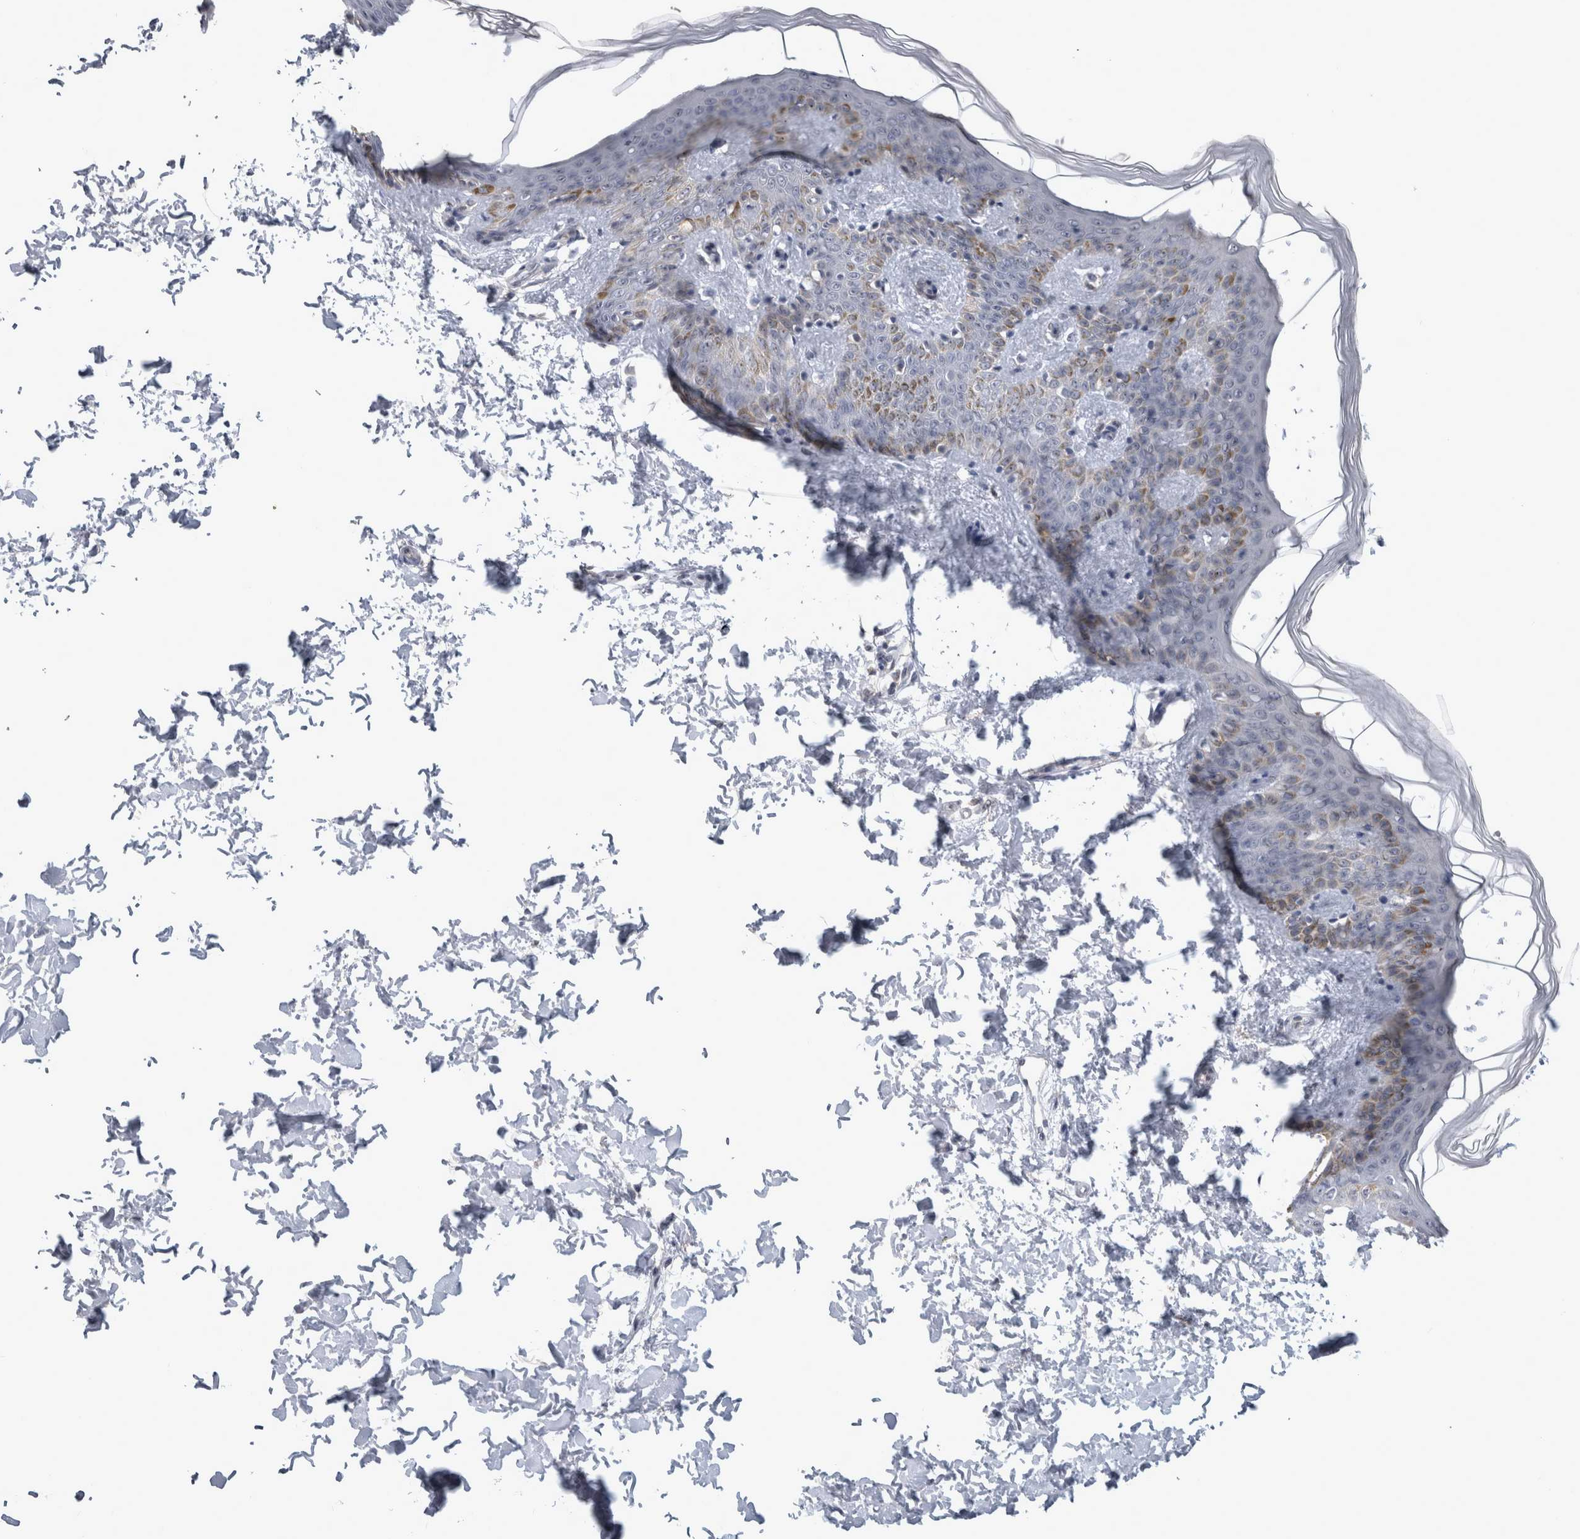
{"staining": {"intensity": "negative", "quantity": "none", "location": "none"}, "tissue": "skin", "cell_type": "Fibroblasts", "image_type": "normal", "snomed": [{"axis": "morphology", "description": "Normal tissue, NOS"}, {"axis": "morphology", "description": "Neoplasm, benign, NOS"}, {"axis": "topography", "description": "Skin"}, {"axis": "topography", "description": "Soft tissue"}], "caption": "The immunohistochemistry (IHC) photomicrograph has no significant staining in fibroblasts of skin. (DAB (3,3'-diaminobenzidine) IHC with hematoxylin counter stain).", "gene": "RBM28", "patient": {"sex": "male", "age": 26}}